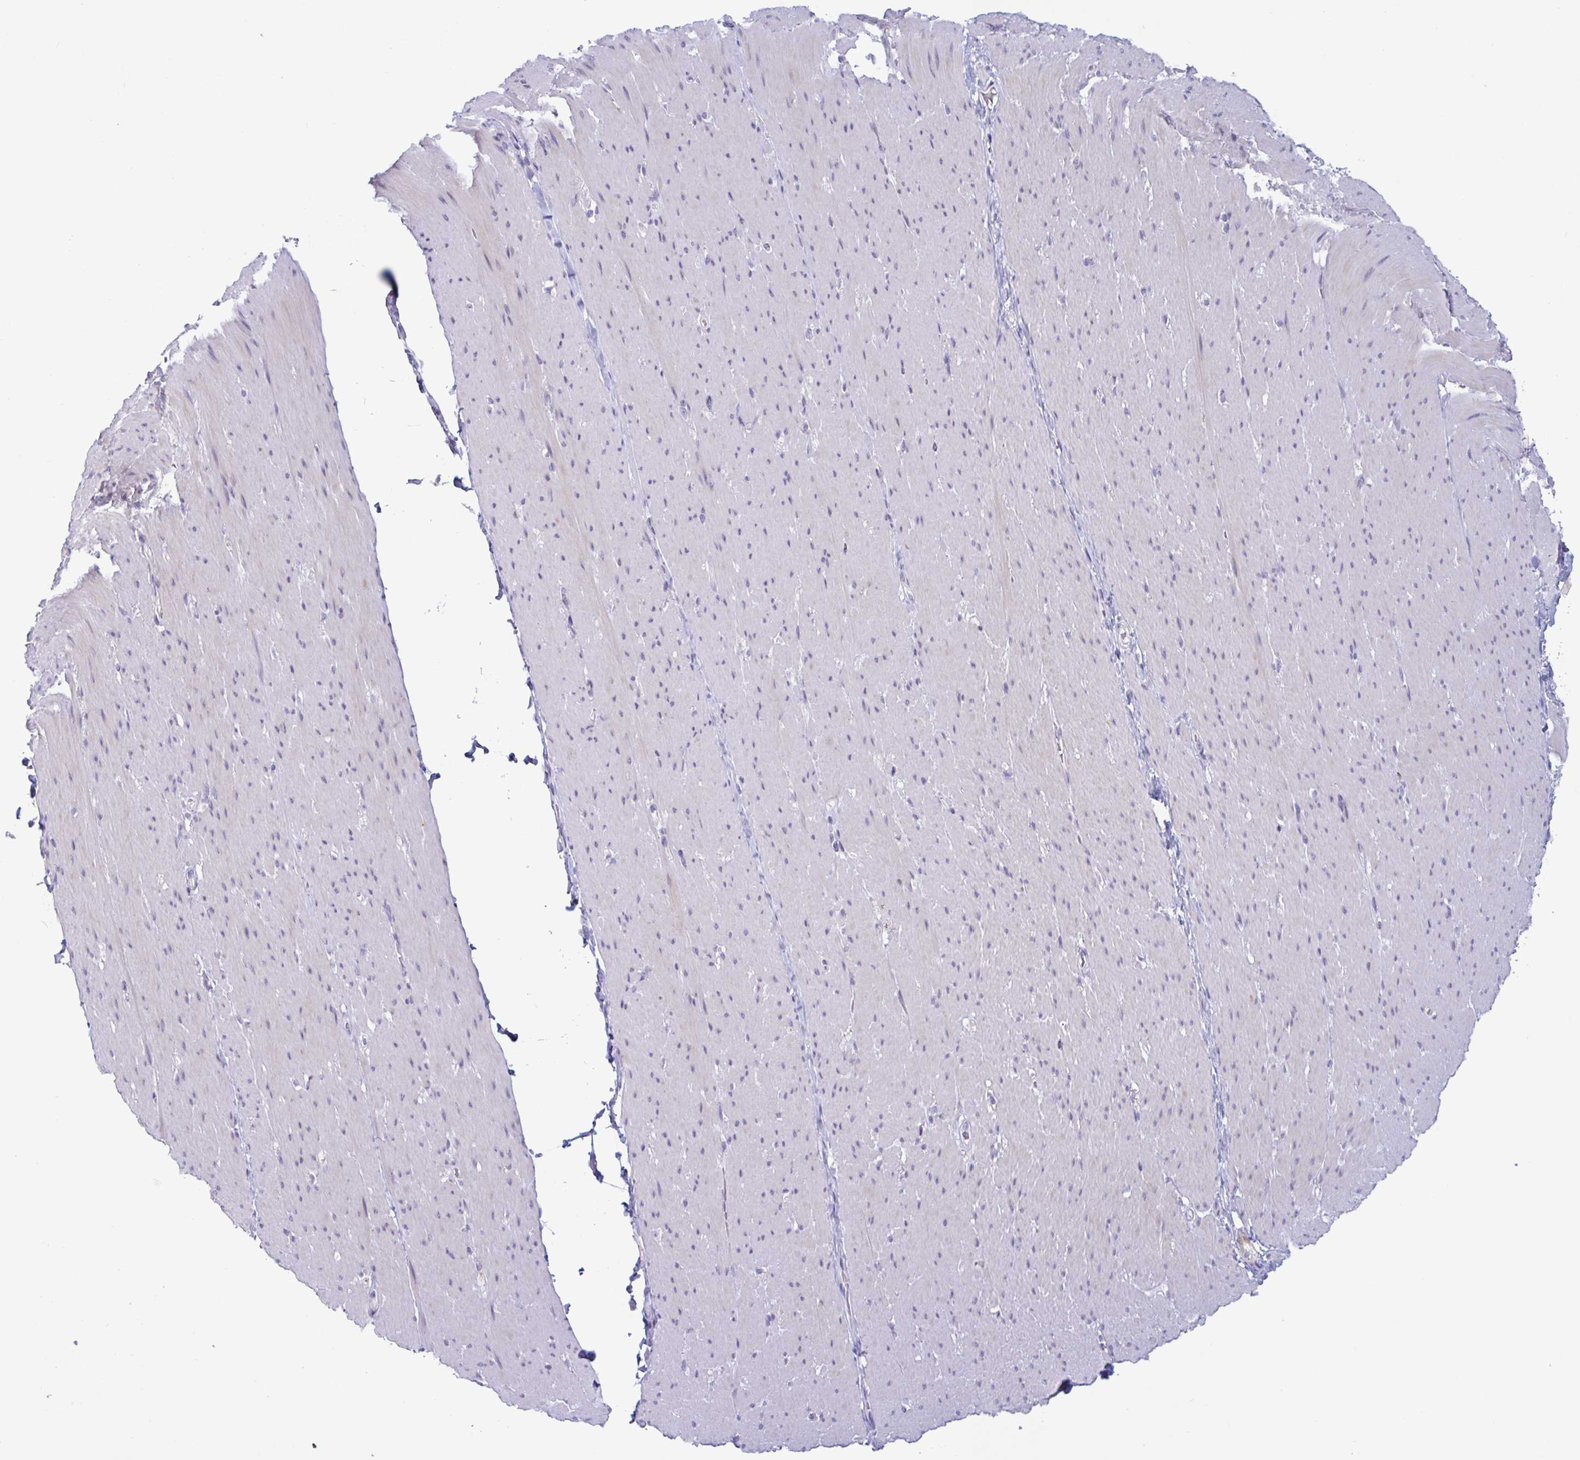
{"staining": {"intensity": "negative", "quantity": "none", "location": "none"}, "tissue": "smooth muscle", "cell_type": "Smooth muscle cells", "image_type": "normal", "snomed": [{"axis": "morphology", "description": "Normal tissue, NOS"}, {"axis": "topography", "description": "Smooth muscle"}, {"axis": "topography", "description": "Rectum"}], "caption": "High power microscopy image of an IHC micrograph of benign smooth muscle, revealing no significant expression in smooth muscle cells.", "gene": "NAA30", "patient": {"sex": "male", "age": 53}}